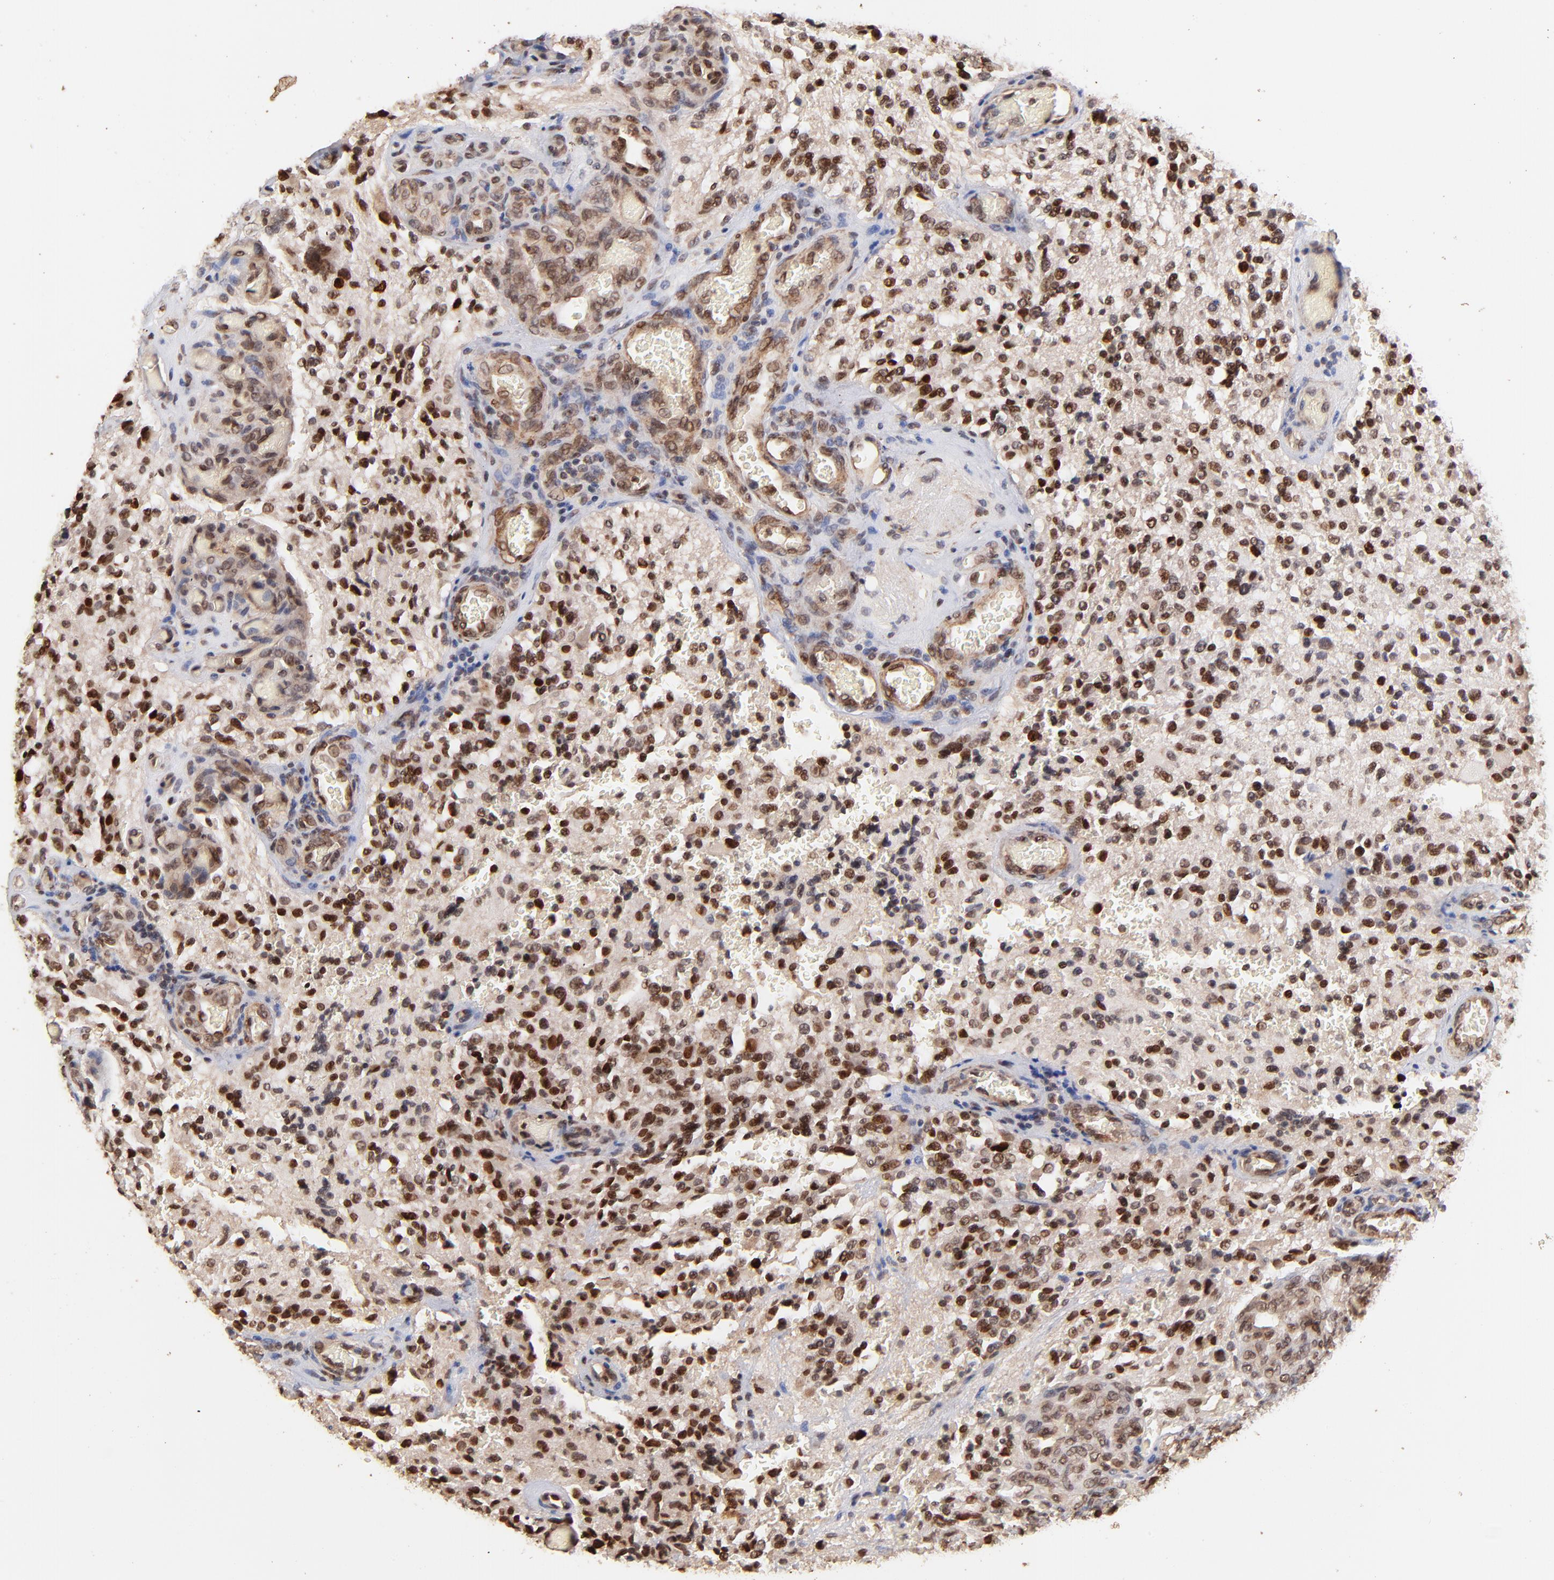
{"staining": {"intensity": "moderate", "quantity": ">75%", "location": "cytoplasmic/membranous,nuclear"}, "tissue": "glioma", "cell_type": "Tumor cells", "image_type": "cancer", "snomed": [{"axis": "morphology", "description": "Normal tissue, NOS"}, {"axis": "morphology", "description": "Glioma, malignant, High grade"}, {"axis": "topography", "description": "Cerebral cortex"}], "caption": "Immunohistochemistry of human glioma exhibits medium levels of moderate cytoplasmic/membranous and nuclear staining in approximately >75% of tumor cells.", "gene": "ZFP92", "patient": {"sex": "male", "age": 56}}